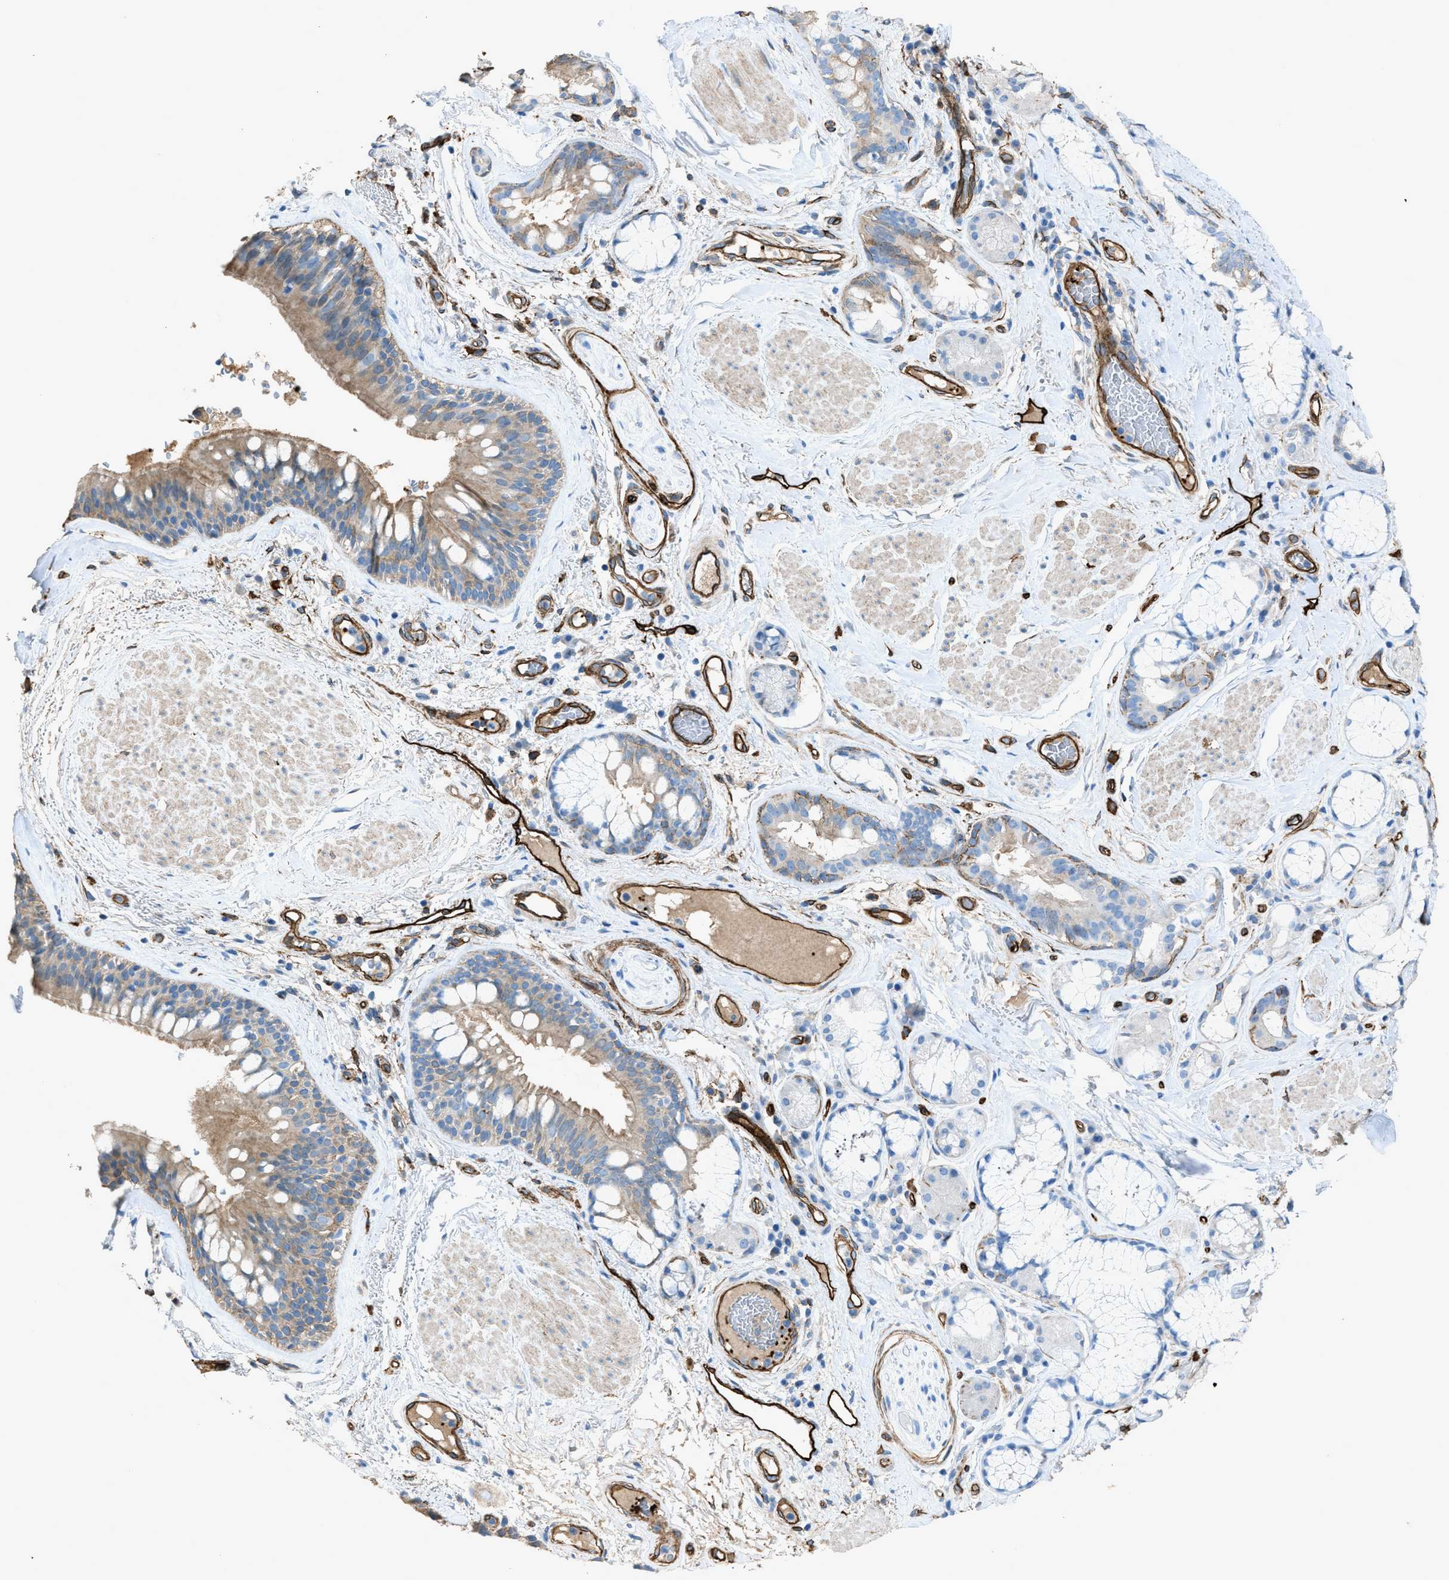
{"staining": {"intensity": "weak", "quantity": ">75%", "location": "cytoplasmic/membranous"}, "tissue": "bronchus", "cell_type": "Respiratory epithelial cells", "image_type": "normal", "snomed": [{"axis": "morphology", "description": "Normal tissue, NOS"}, {"axis": "topography", "description": "Cartilage tissue"}], "caption": "High-power microscopy captured an immunohistochemistry (IHC) micrograph of unremarkable bronchus, revealing weak cytoplasmic/membranous positivity in approximately >75% of respiratory epithelial cells.", "gene": "SLC22A15", "patient": {"sex": "female", "age": 63}}